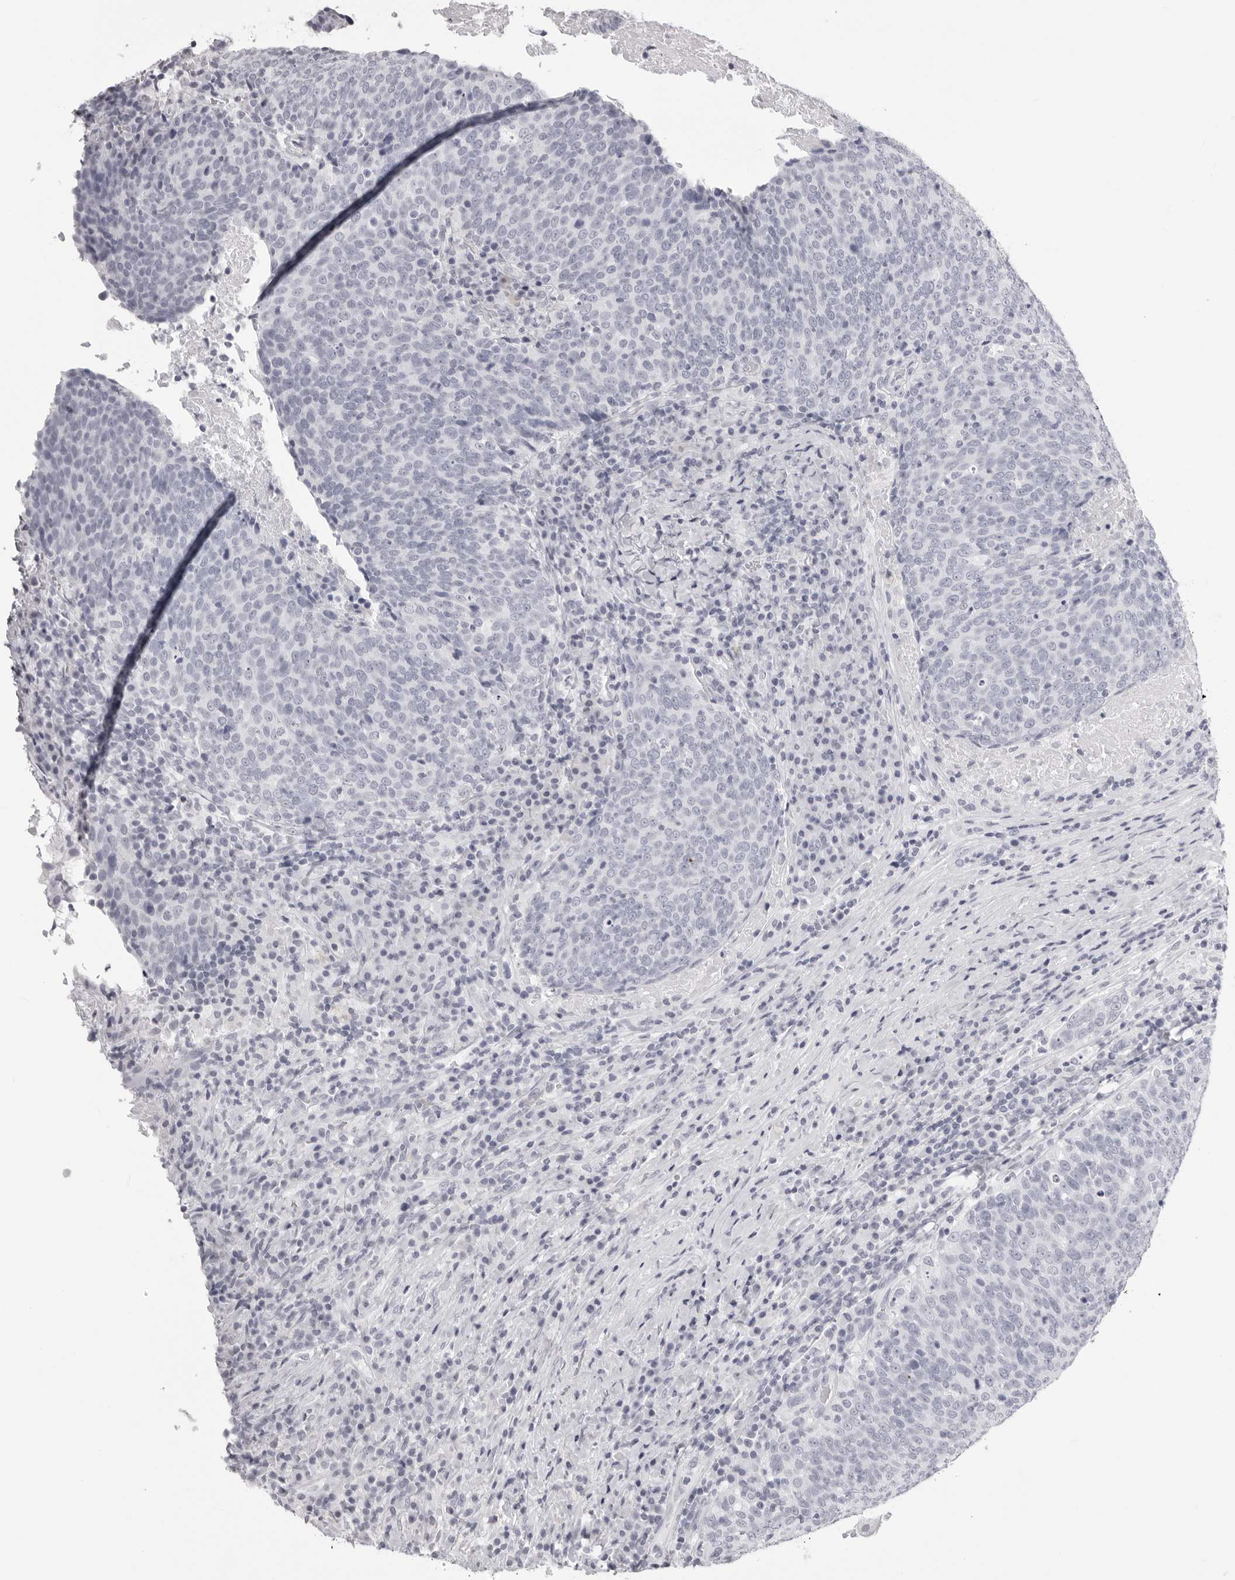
{"staining": {"intensity": "negative", "quantity": "none", "location": "none"}, "tissue": "head and neck cancer", "cell_type": "Tumor cells", "image_type": "cancer", "snomed": [{"axis": "morphology", "description": "Squamous cell carcinoma, NOS"}, {"axis": "morphology", "description": "Squamous cell carcinoma, metastatic, NOS"}, {"axis": "topography", "description": "Lymph node"}, {"axis": "topography", "description": "Head-Neck"}], "caption": "The histopathology image displays no staining of tumor cells in head and neck cancer (metastatic squamous cell carcinoma).", "gene": "CST1", "patient": {"sex": "male", "age": 62}}